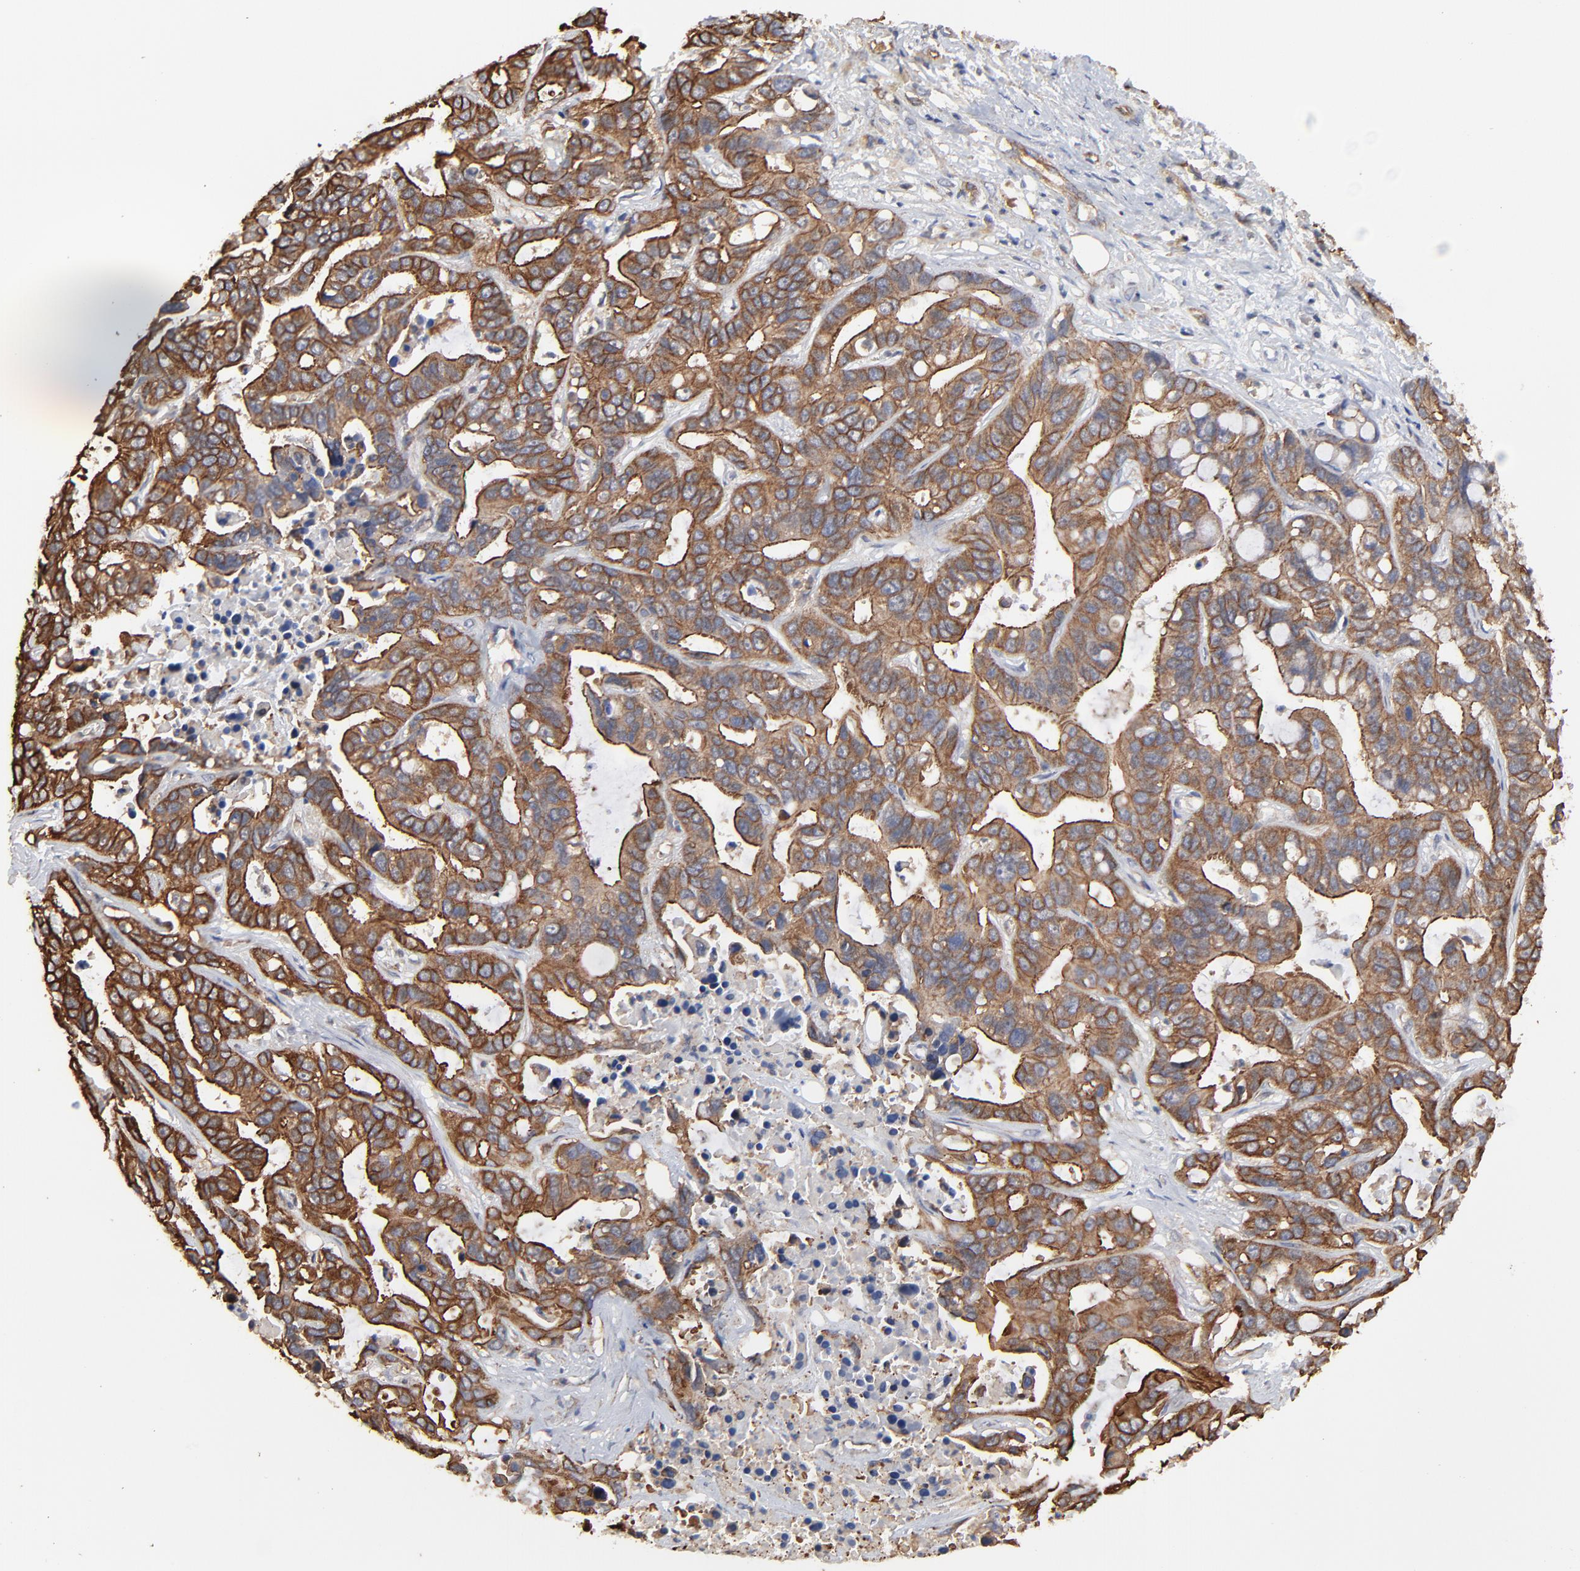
{"staining": {"intensity": "moderate", "quantity": ">75%", "location": "cytoplasmic/membranous"}, "tissue": "liver cancer", "cell_type": "Tumor cells", "image_type": "cancer", "snomed": [{"axis": "morphology", "description": "Cholangiocarcinoma"}, {"axis": "topography", "description": "Liver"}], "caption": "Cholangiocarcinoma (liver) stained for a protein shows moderate cytoplasmic/membranous positivity in tumor cells.", "gene": "ARMT1", "patient": {"sex": "female", "age": 65}}